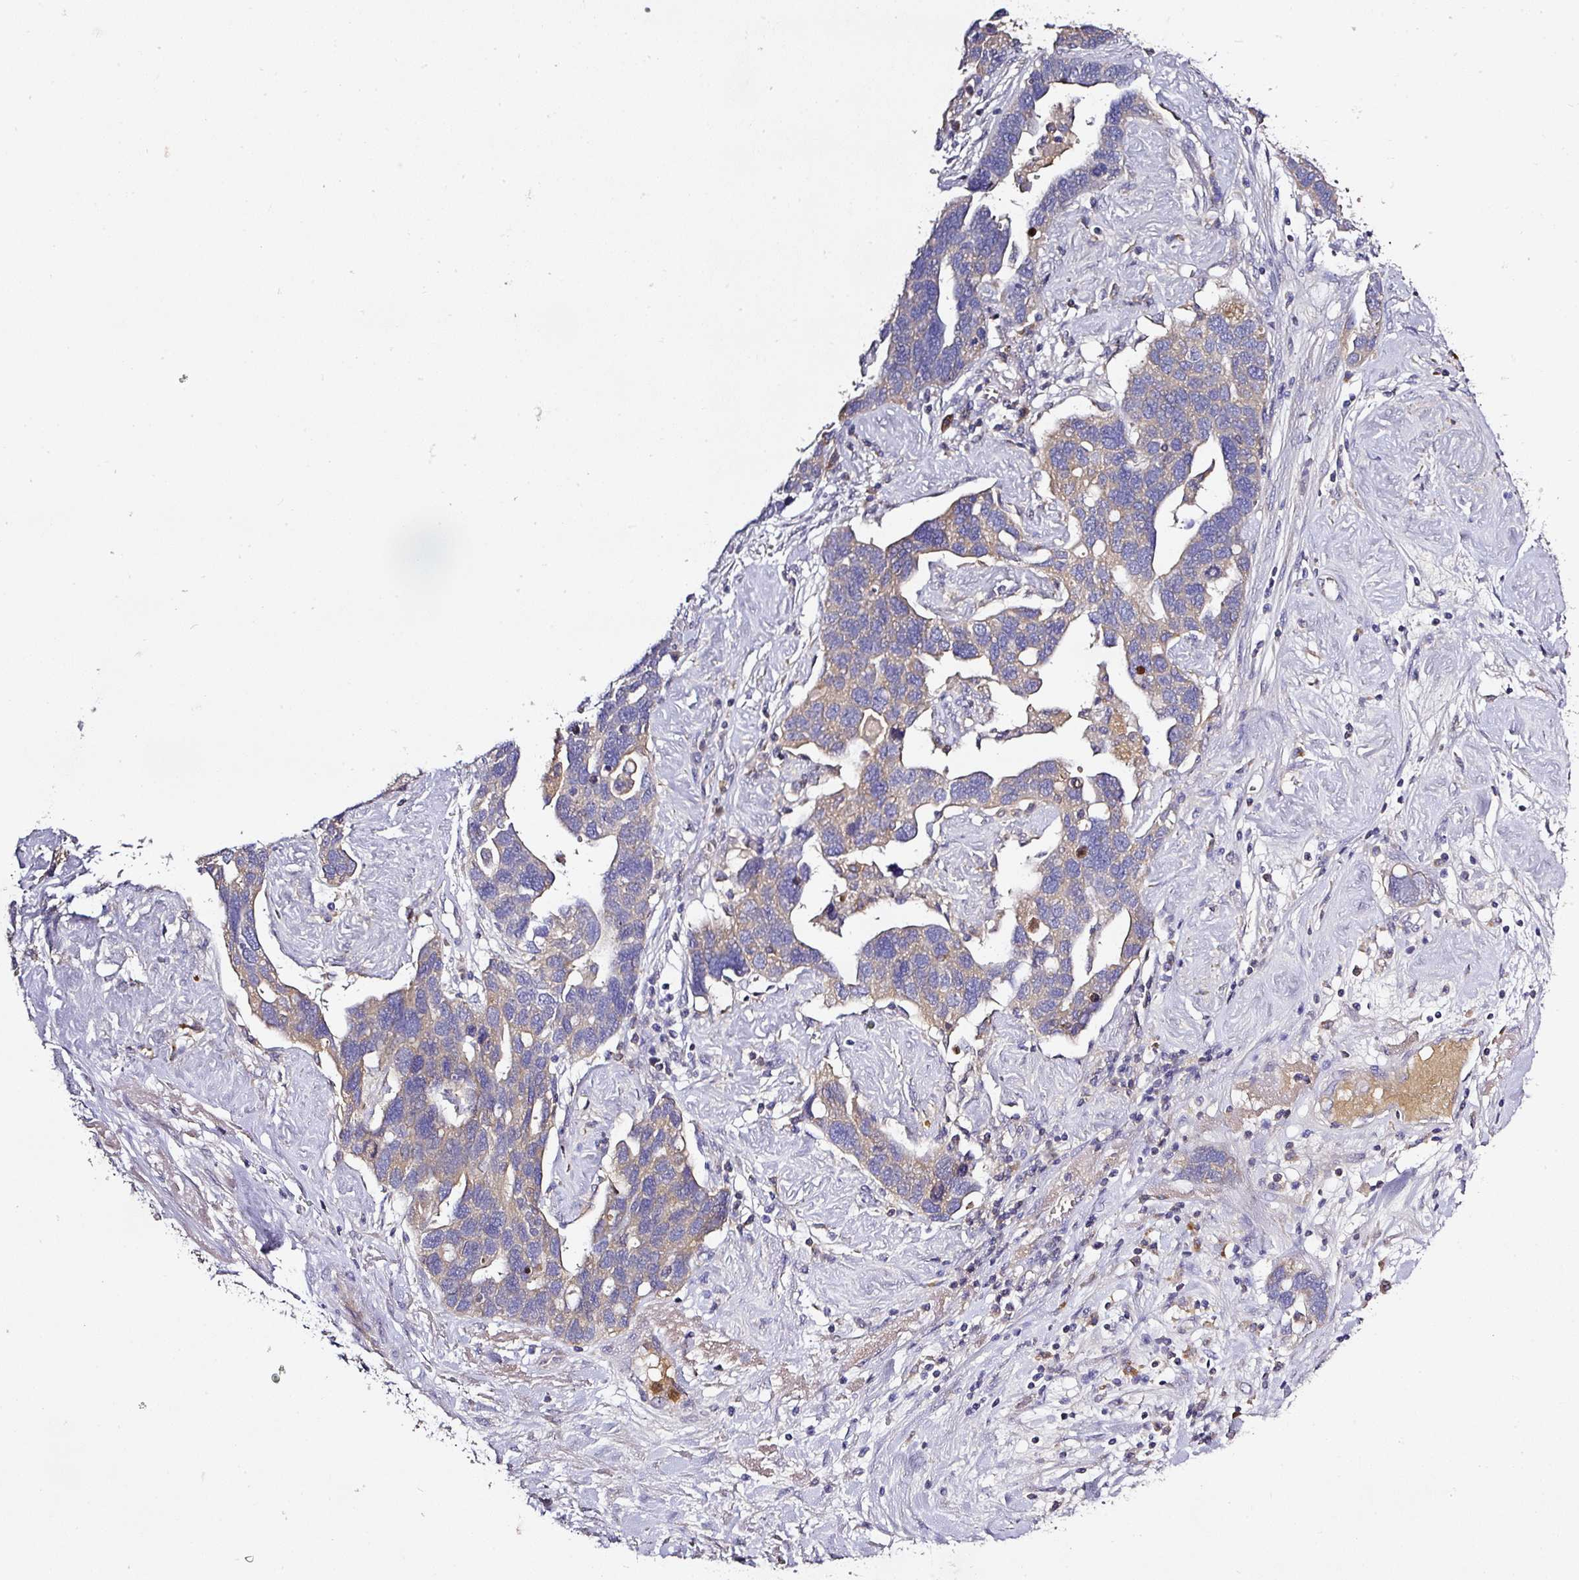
{"staining": {"intensity": "weak", "quantity": "25%-75%", "location": "cytoplasmic/membranous"}, "tissue": "ovarian cancer", "cell_type": "Tumor cells", "image_type": "cancer", "snomed": [{"axis": "morphology", "description": "Cystadenocarcinoma, serous, NOS"}, {"axis": "topography", "description": "Ovary"}], "caption": "Immunohistochemical staining of ovarian serous cystadenocarcinoma demonstrates low levels of weak cytoplasmic/membranous protein positivity in approximately 25%-75% of tumor cells. (Stains: DAB (3,3'-diaminobenzidine) in brown, nuclei in blue, Microscopy: brightfield microscopy at high magnification).", "gene": "CAB39L", "patient": {"sex": "female", "age": 54}}